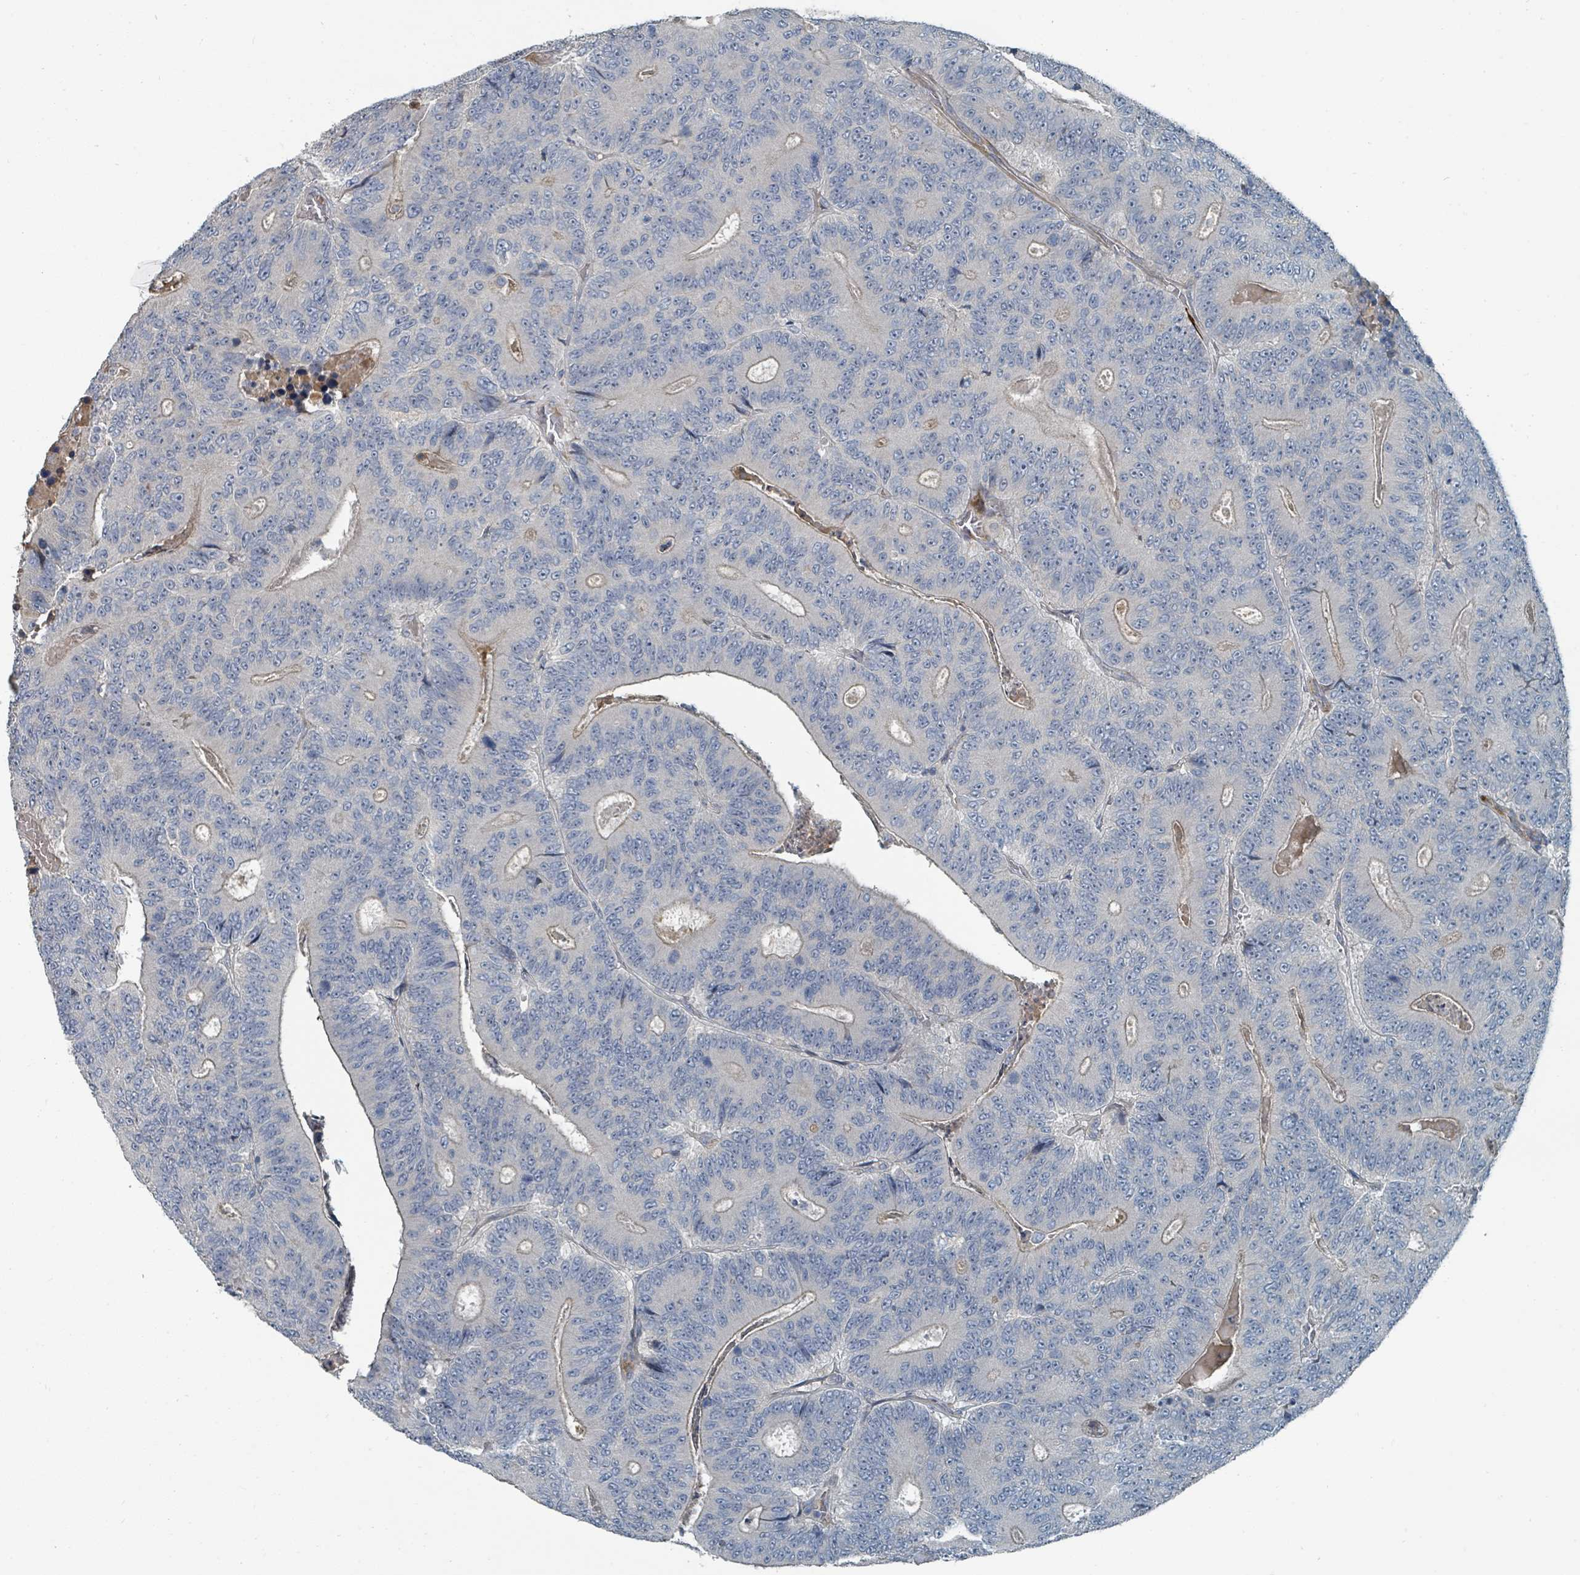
{"staining": {"intensity": "negative", "quantity": "none", "location": "none"}, "tissue": "colorectal cancer", "cell_type": "Tumor cells", "image_type": "cancer", "snomed": [{"axis": "morphology", "description": "Adenocarcinoma, NOS"}, {"axis": "topography", "description": "Colon"}], "caption": "There is no significant expression in tumor cells of colorectal cancer (adenocarcinoma). (Stains: DAB (3,3'-diaminobenzidine) immunohistochemistry (IHC) with hematoxylin counter stain, Microscopy: brightfield microscopy at high magnification).", "gene": "SLC44A5", "patient": {"sex": "male", "age": 83}}